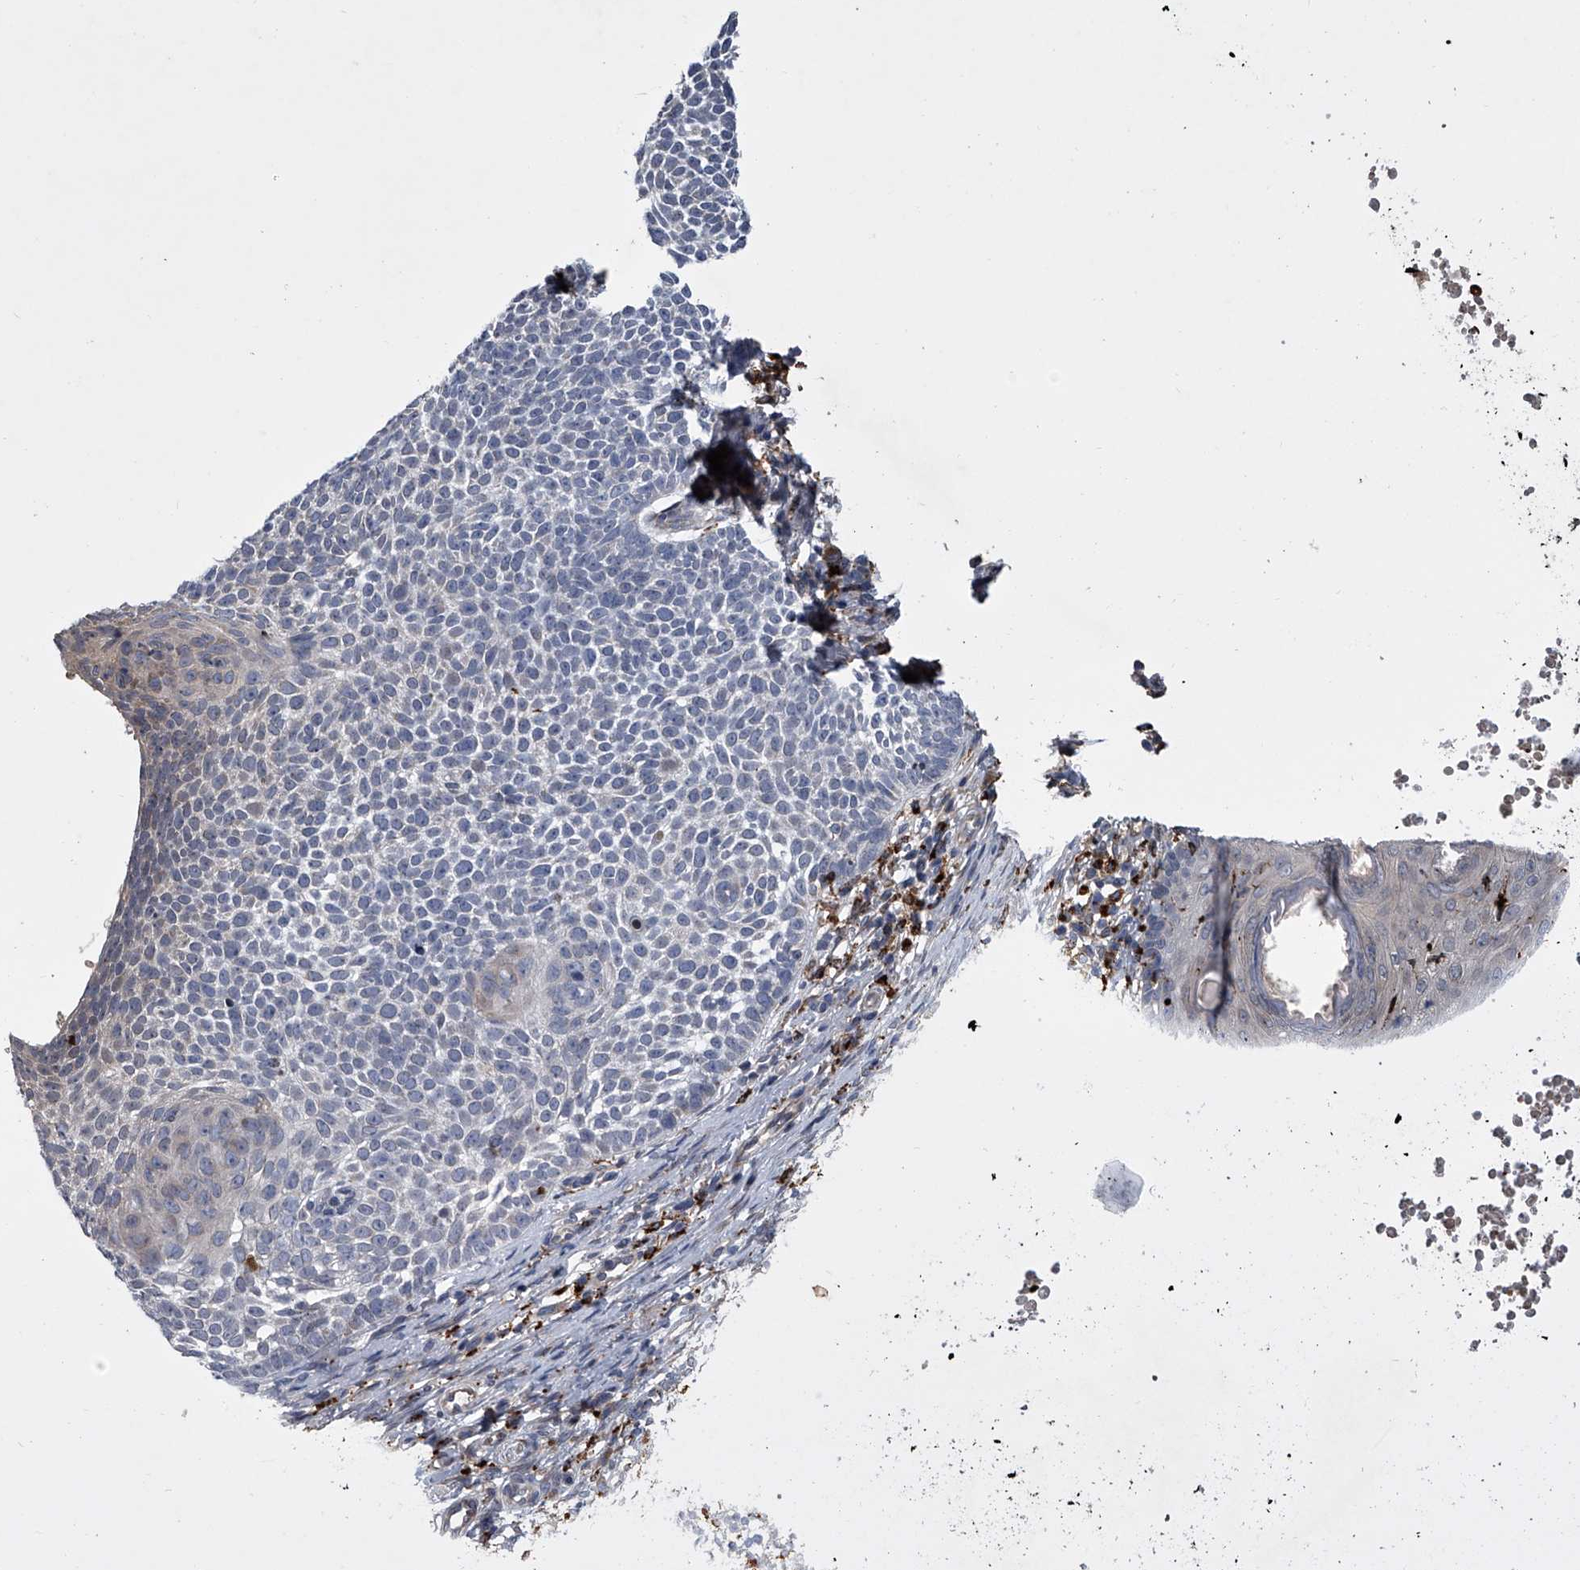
{"staining": {"intensity": "negative", "quantity": "none", "location": "none"}, "tissue": "skin cancer", "cell_type": "Tumor cells", "image_type": "cancer", "snomed": [{"axis": "morphology", "description": "Basal cell carcinoma"}, {"axis": "topography", "description": "Skin"}], "caption": "Immunohistochemical staining of skin cancer shows no significant positivity in tumor cells.", "gene": "TRIM8", "patient": {"sex": "female", "age": 81}}